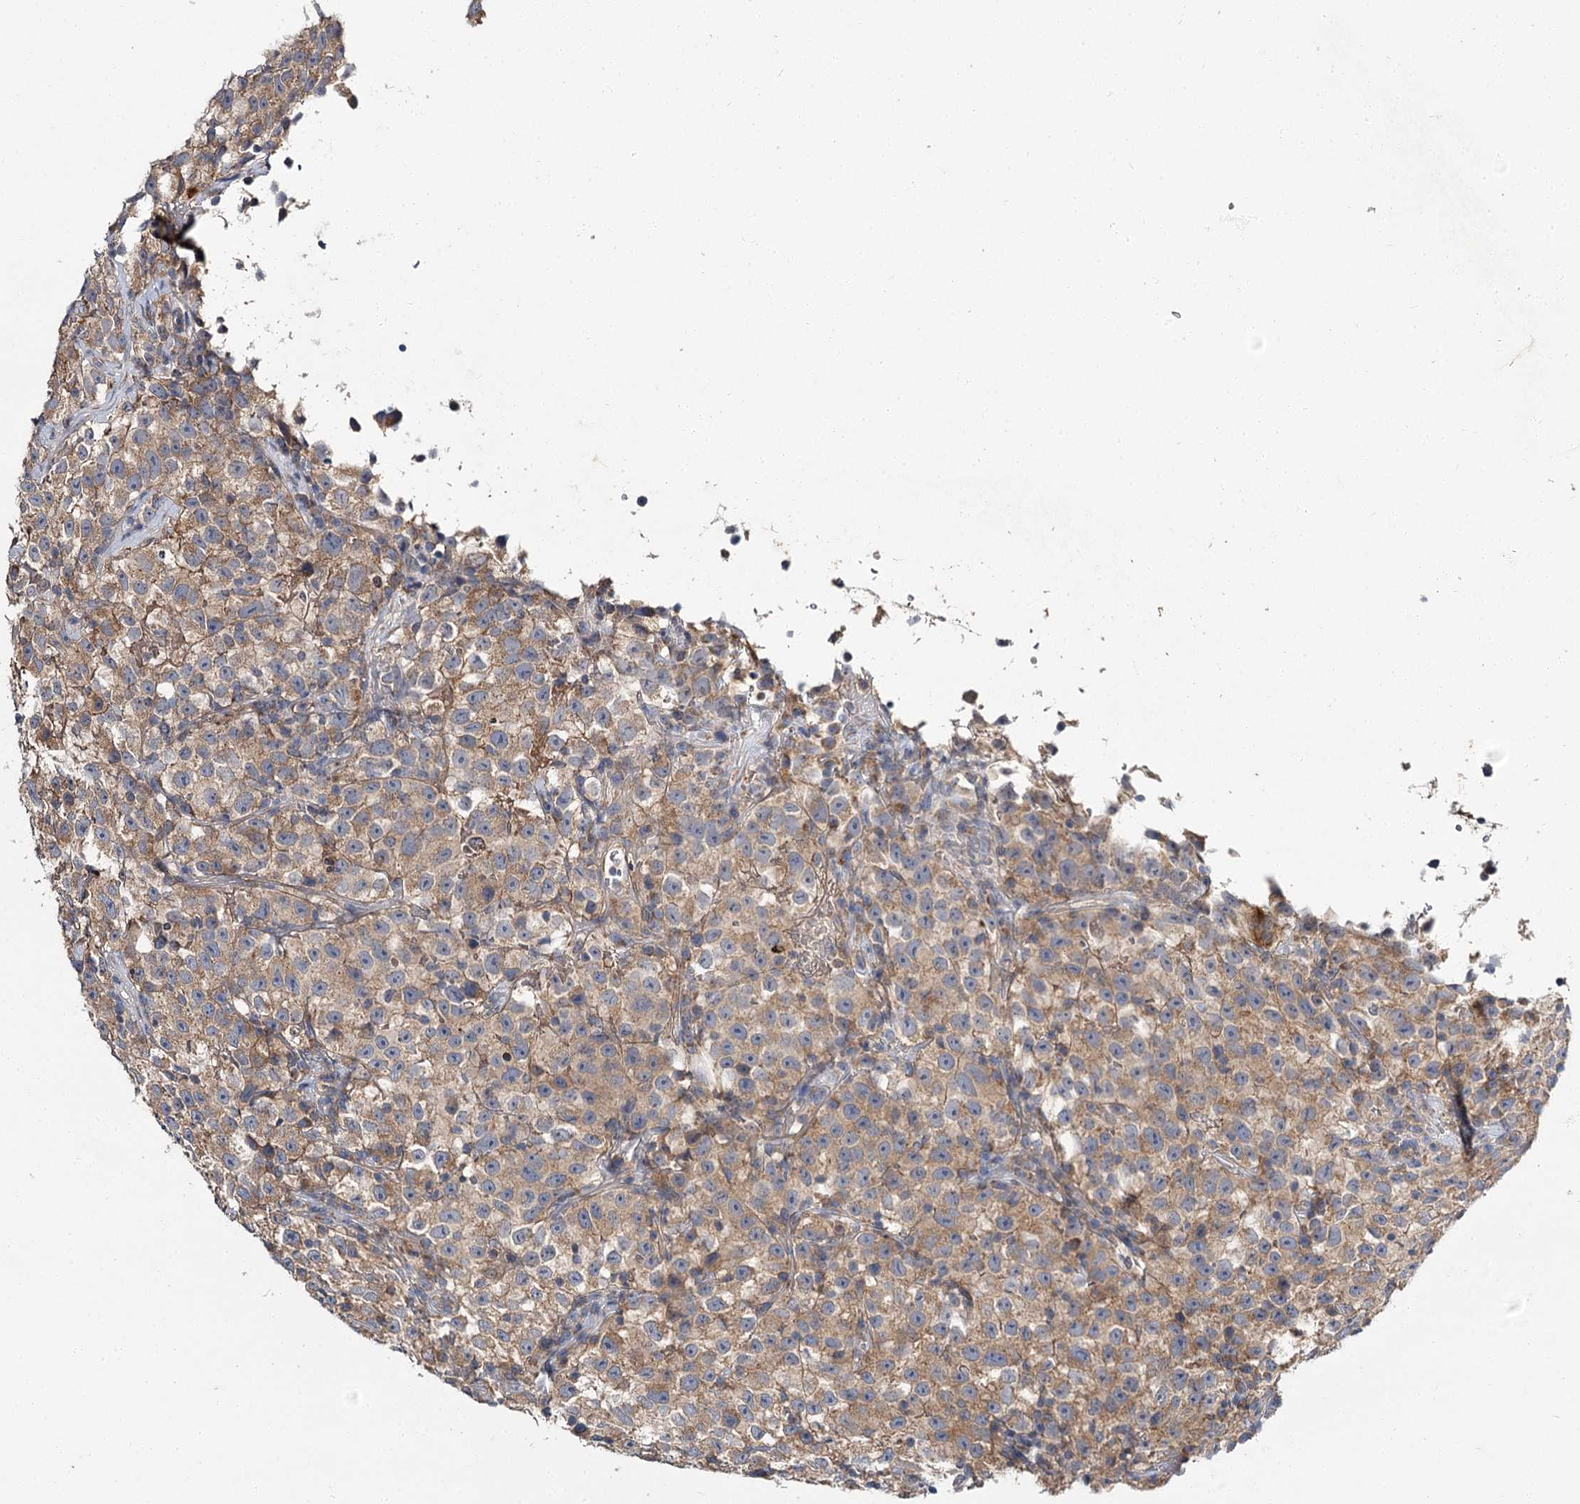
{"staining": {"intensity": "weak", "quantity": ">75%", "location": "cytoplasmic/membranous"}, "tissue": "testis cancer", "cell_type": "Tumor cells", "image_type": "cancer", "snomed": [{"axis": "morphology", "description": "Seminoma, NOS"}, {"axis": "topography", "description": "Testis"}], "caption": "Testis cancer stained with a protein marker reveals weak staining in tumor cells.", "gene": "MFN1", "patient": {"sex": "male", "age": 22}}